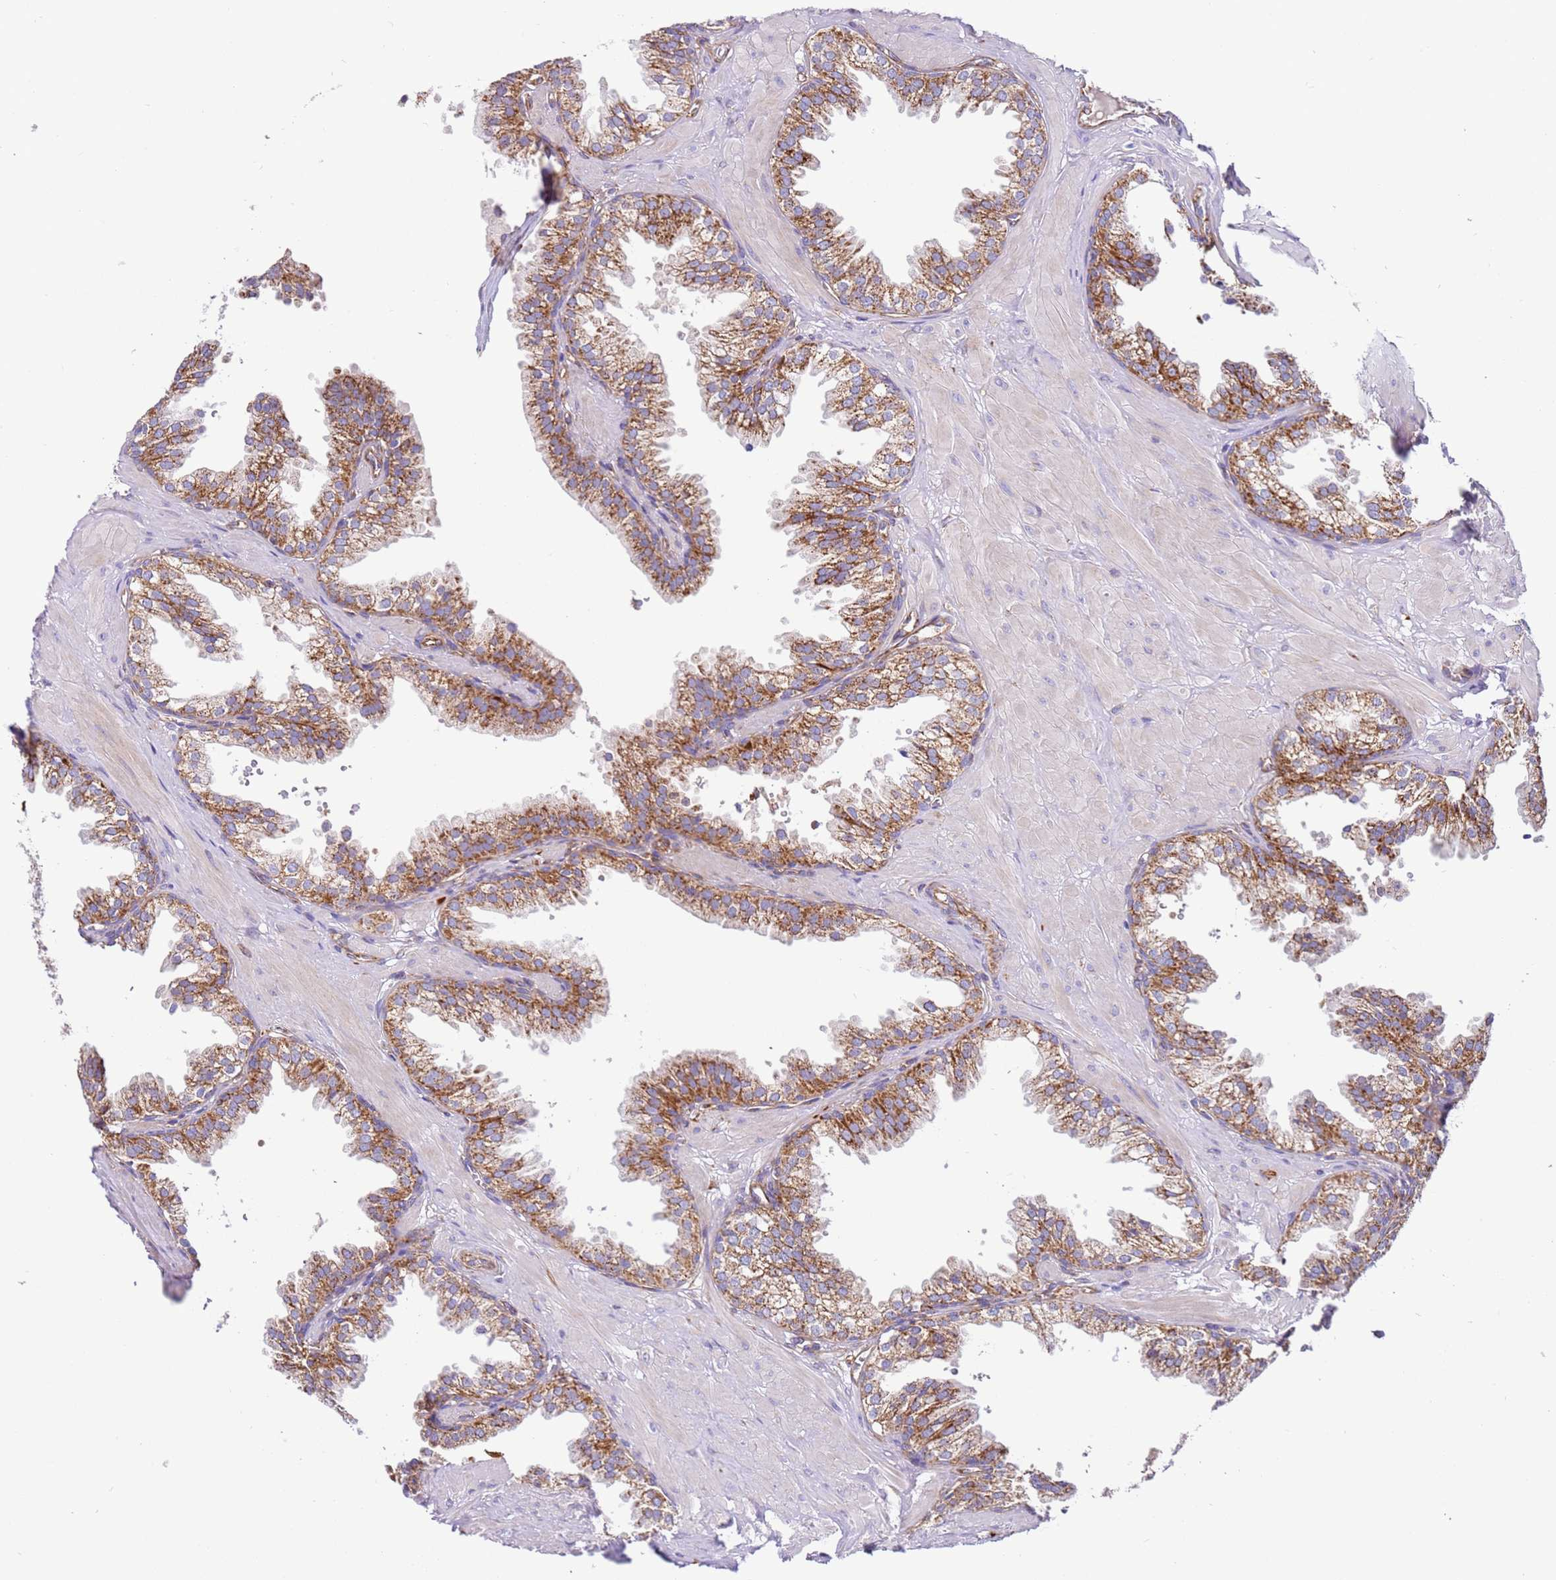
{"staining": {"intensity": "moderate", "quantity": ">75%", "location": "cytoplasmic/membranous"}, "tissue": "prostate", "cell_type": "Glandular cells", "image_type": "normal", "snomed": [{"axis": "morphology", "description": "Normal tissue, NOS"}, {"axis": "topography", "description": "Prostate"}, {"axis": "topography", "description": "Peripheral nerve tissue"}], "caption": "This photomicrograph shows immunohistochemistry (IHC) staining of benign prostate, with medium moderate cytoplasmic/membranous positivity in about >75% of glandular cells.", "gene": "MRPL20", "patient": {"sex": "male", "age": 55}}